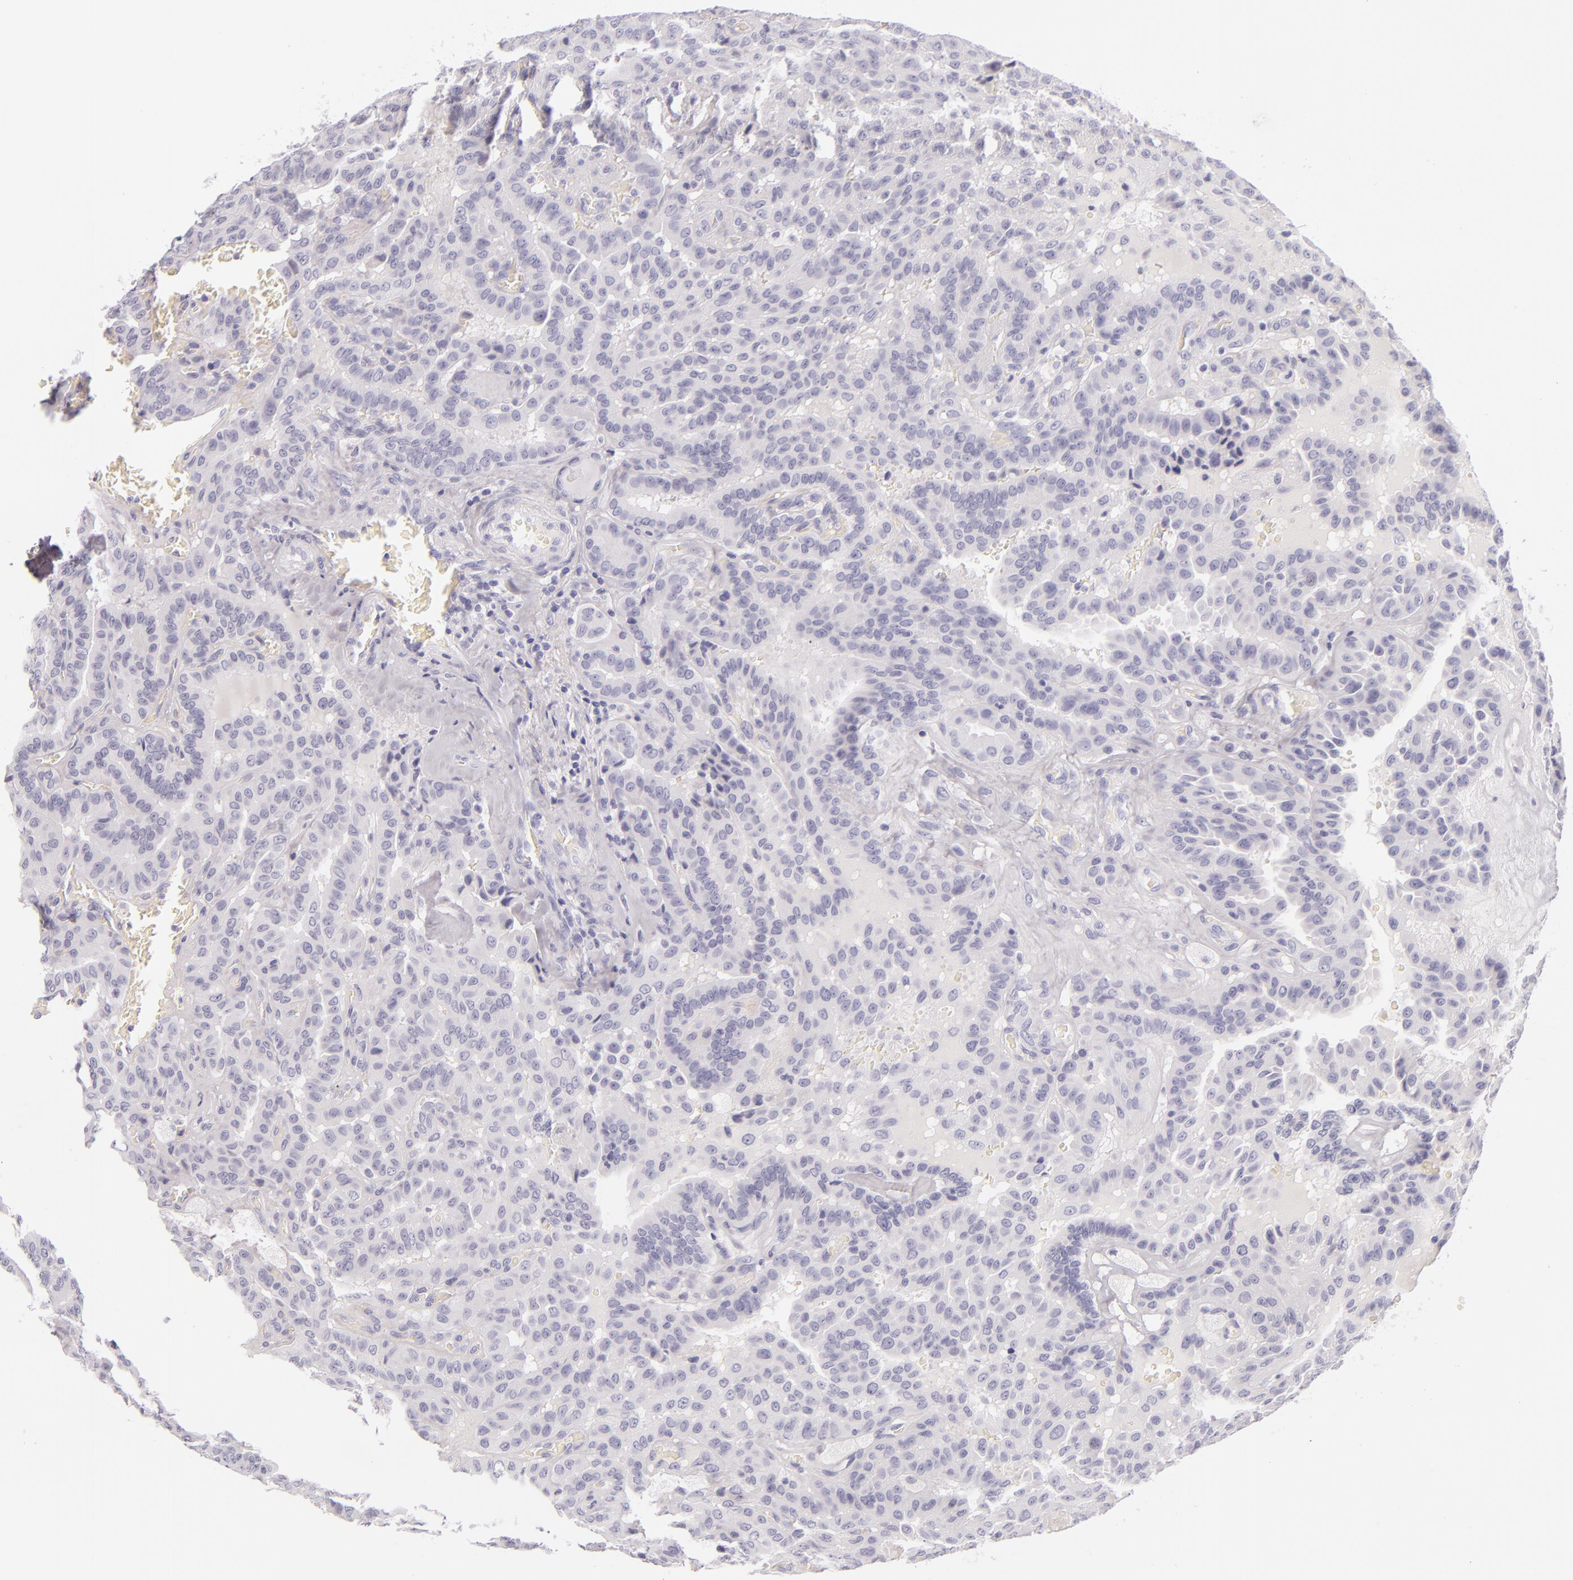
{"staining": {"intensity": "negative", "quantity": "none", "location": "none"}, "tissue": "thyroid cancer", "cell_type": "Tumor cells", "image_type": "cancer", "snomed": [{"axis": "morphology", "description": "Papillary adenocarcinoma, NOS"}, {"axis": "topography", "description": "Thyroid gland"}], "caption": "IHC photomicrograph of human papillary adenocarcinoma (thyroid) stained for a protein (brown), which exhibits no expression in tumor cells.", "gene": "INA", "patient": {"sex": "male", "age": 87}}